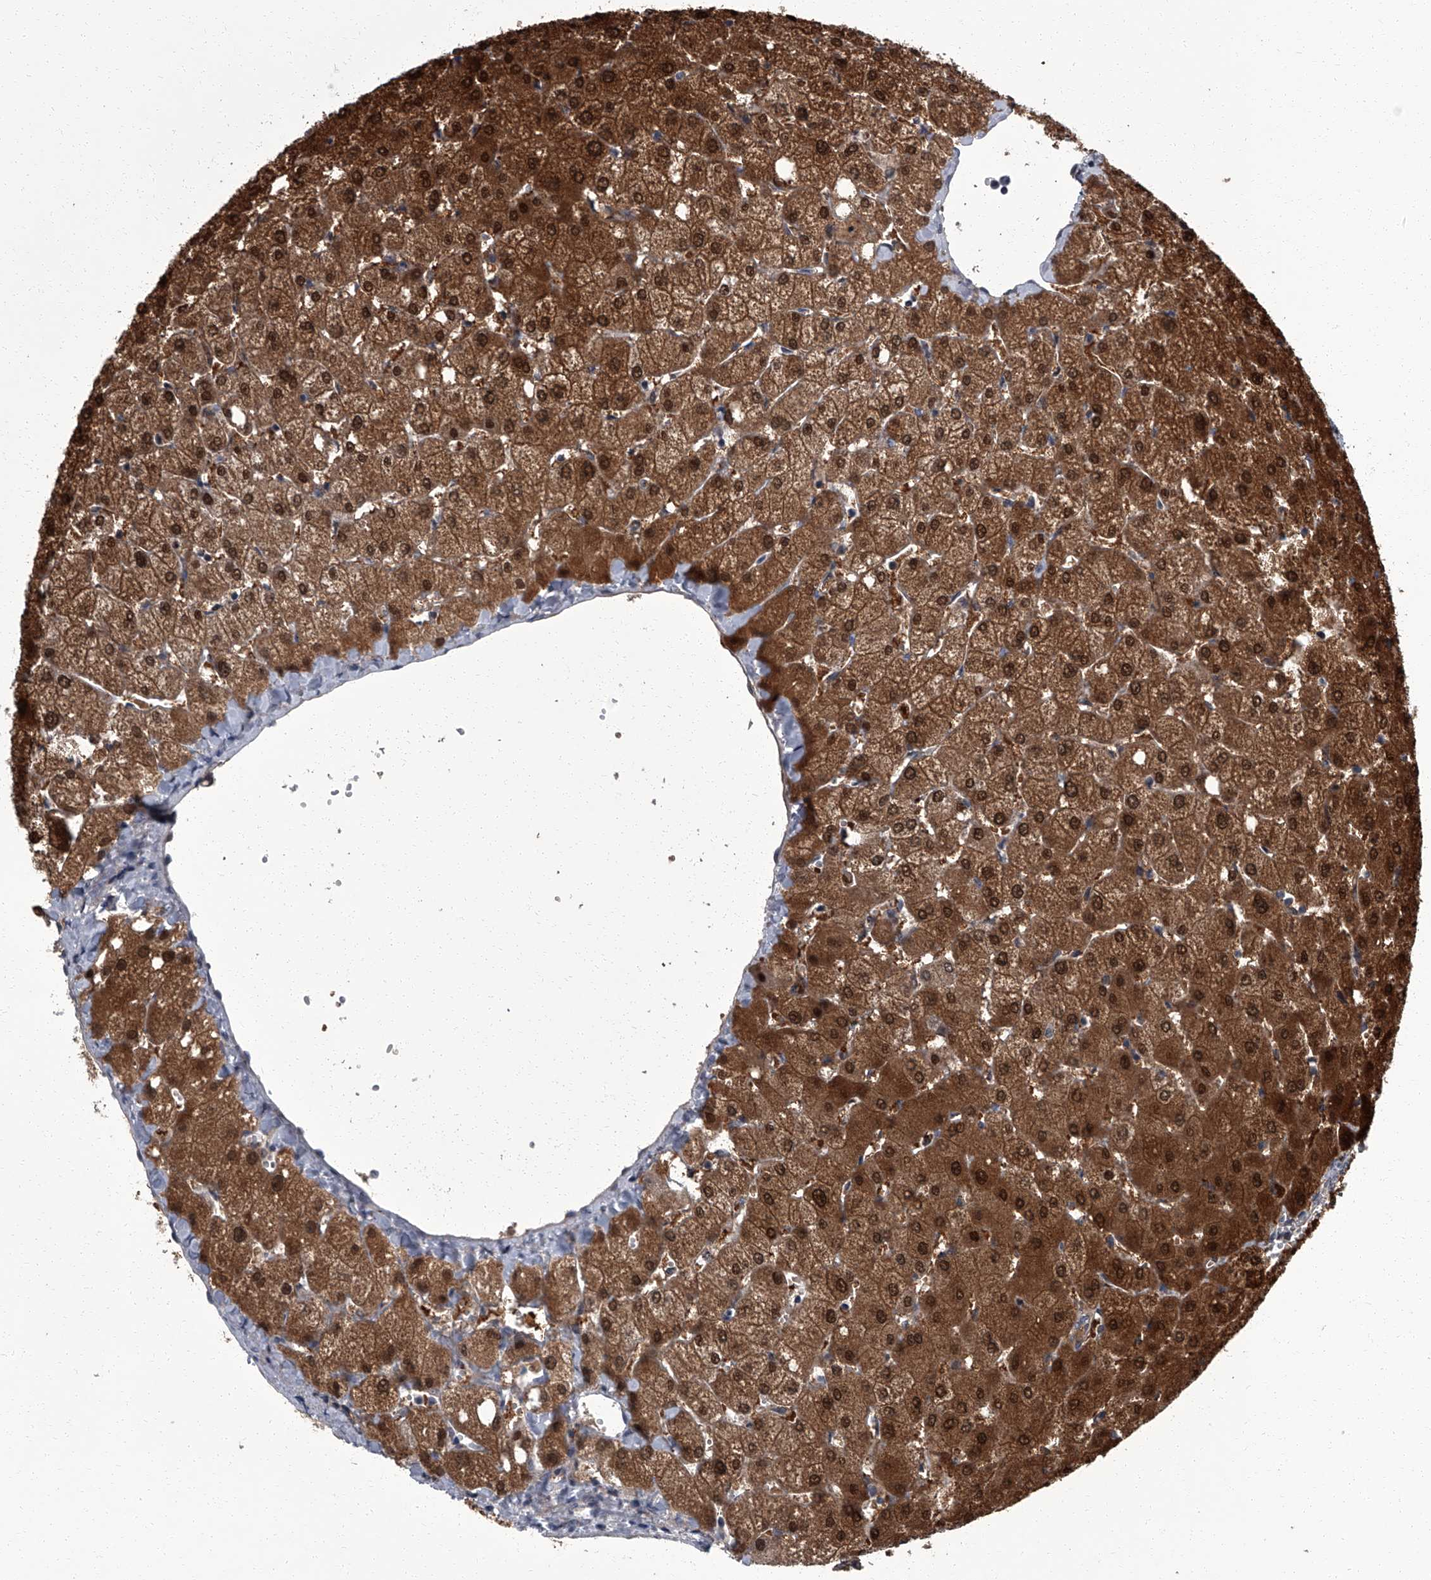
{"staining": {"intensity": "negative", "quantity": "none", "location": "none"}, "tissue": "liver", "cell_type": "Cholangiocytes", "image_type": "normal", "snomed": [{"axis": "morphology", "description": "Normal tissue, NOS"}, {"axis": "topography", "description": "Liver"}], "caption": "Photomicrograph shows no protein positivity in cholangiocytes of normal liver.", "gene": "ZNF274", "patient": {"sex": "female", "age": 54}}